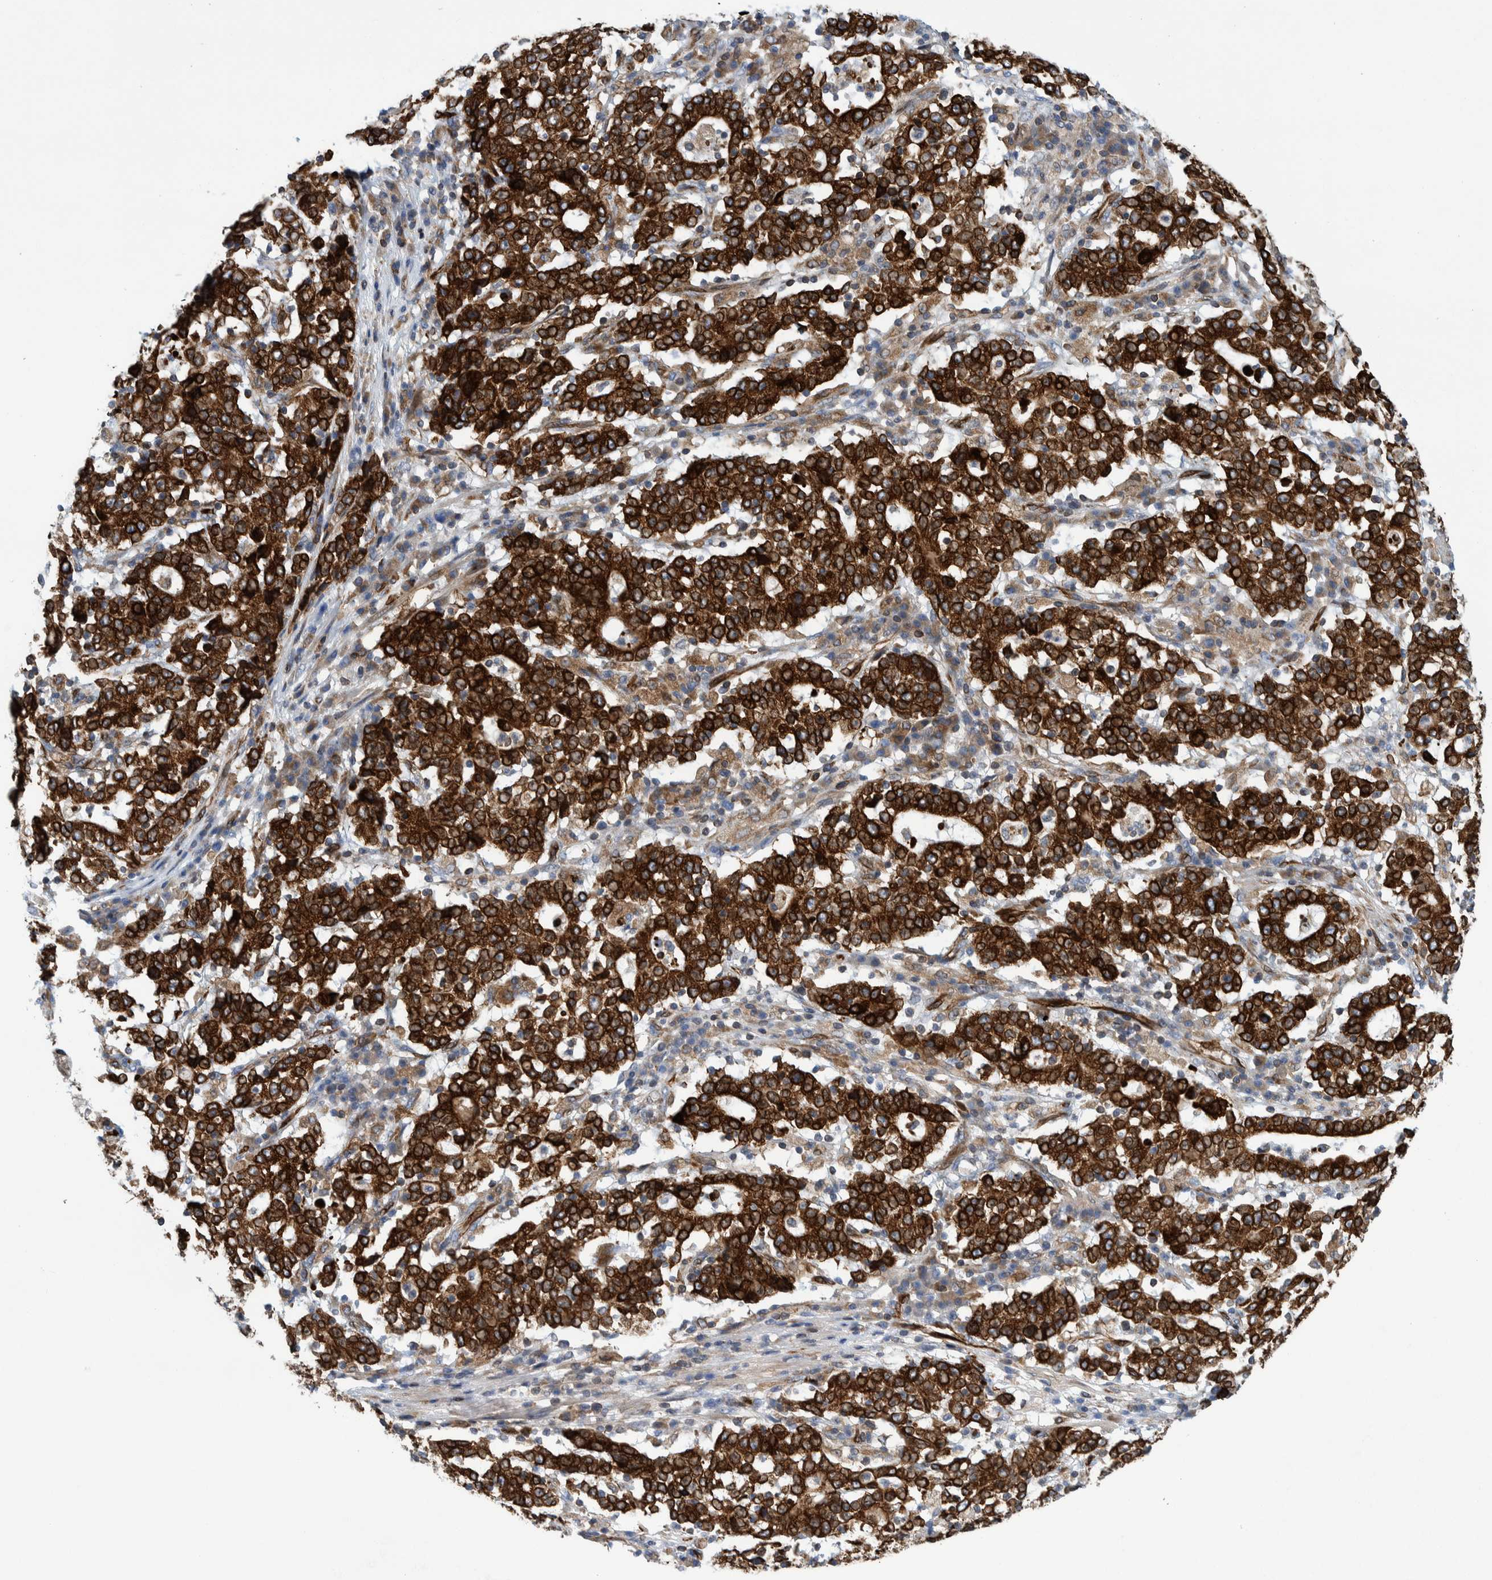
{"staining": {"intensity": "strong", "quantity": ">75%", "location": "cytoplasmic/membranous"}, "tissue": "stomach cancer", "cell_type": "Tumor cells", "image_type": "cancer", "snomed": [{"axis": "morphology", "description": "Adenocarcinoma, NOS"}, {"axis": "topography", "description": "Stomach"}], "caption": "Immunohistochemistry (IHC) of stomach cancer (adenocarcinoma) shows high levels of strong cytoplasmic/membranous staining in about >75% of tumor cells.", "gene": "THEM6", "patient": {"sex": "male", "age": 59}}